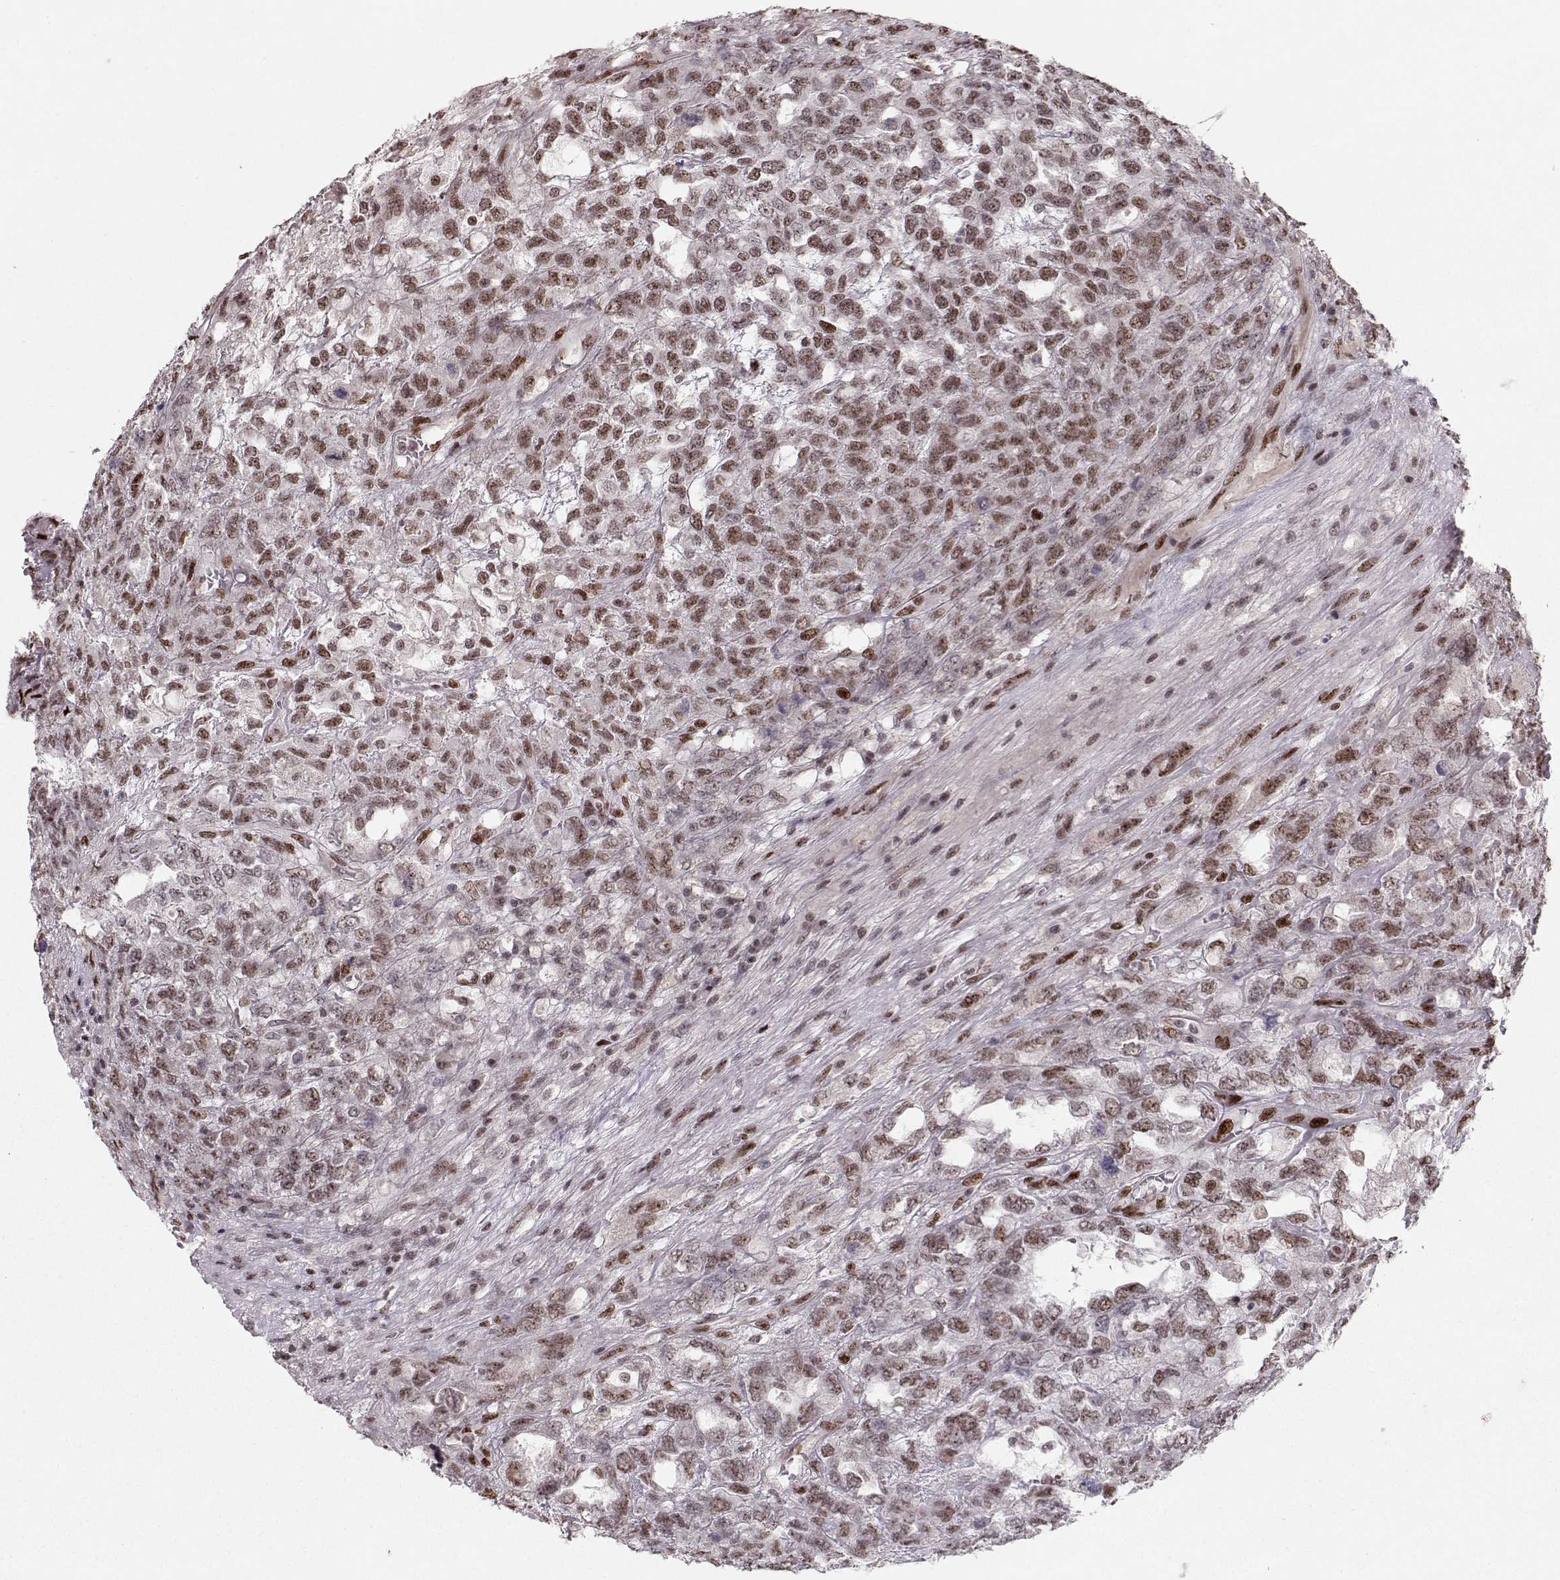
{"staining": {"intensity": "moderate", "quantity": "25%-75%", "location": "nuclear"}, "tissue": "testis cancer", "cell_type": "Tumor cells", "image_type": "cancer", "snomed": [{"axis": "morphology", "description": "Seminoma, NOS"}, {"axis": "topography", "description": "Testis"}], "caption": "Protein staining of testis cancer (seminoma) tissue demonstrates moderate nuclear expression in about 25%-75% of tumor cells. The protein is shown in brown color, while the nuclei are stained blue.", "gene": "SNAPC2", "patient": {"sex": "male", "age": 52}}